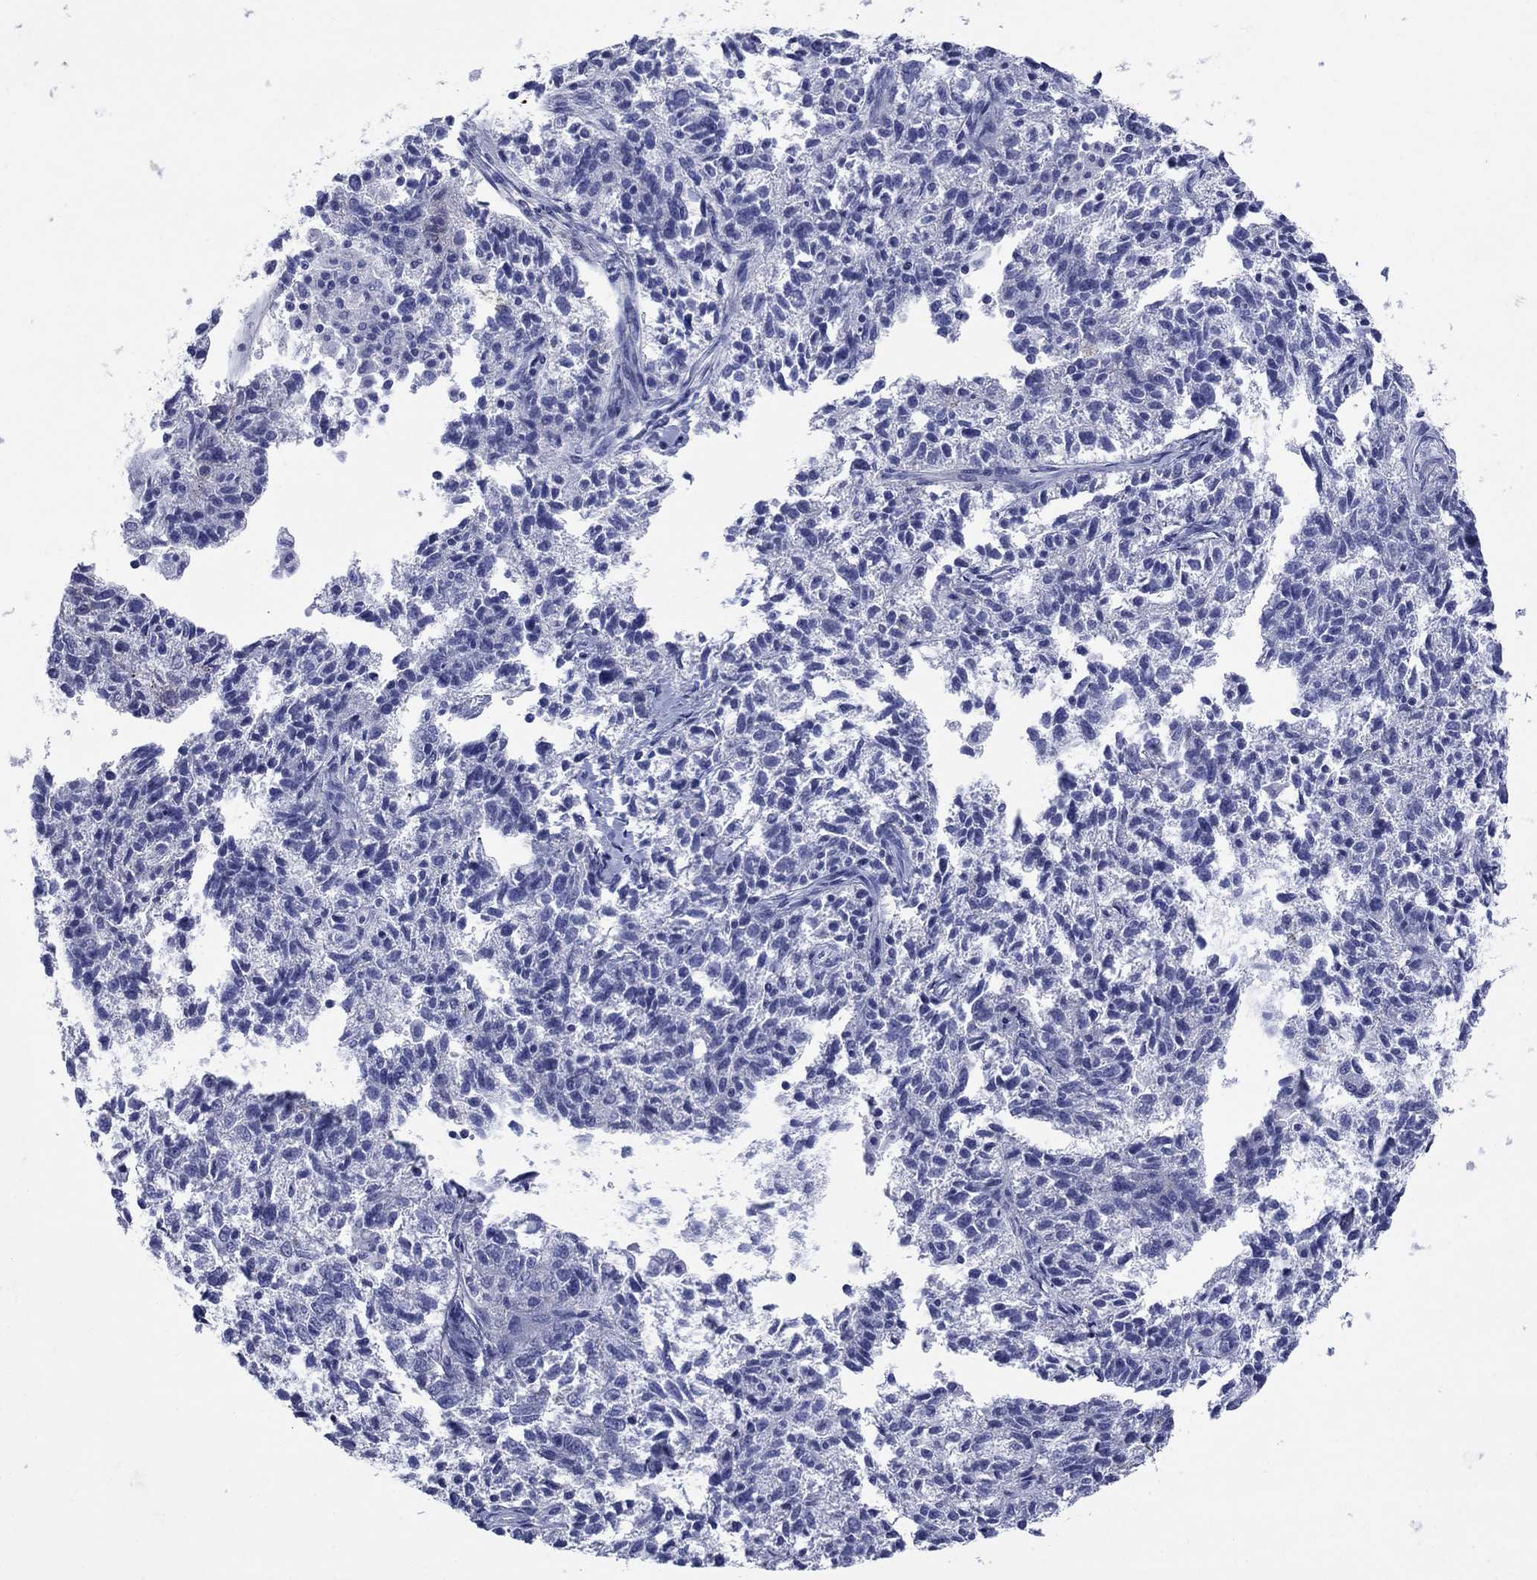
{"staining": {"intensity": "negative", "quantity": "none", "location": "none"}, "tissue": "ovarian cancer", "cell_type": "Tumor cells", "image_type": "cancer", "snomed": [{"axis": "morphology", "description": "Cystadenocarcinoma, serous, NOS"}, {"axis": "topography", "description": "Ovary"}], "caption": "IHC photomicrograph of neoplastic tissue: human ovarian serous cystadenocarcinoma stained with DAB displays no significant protein expression in tumor cells.", "gene": "SULT2B1", "patient": {"sex": "female", "age": 71}}